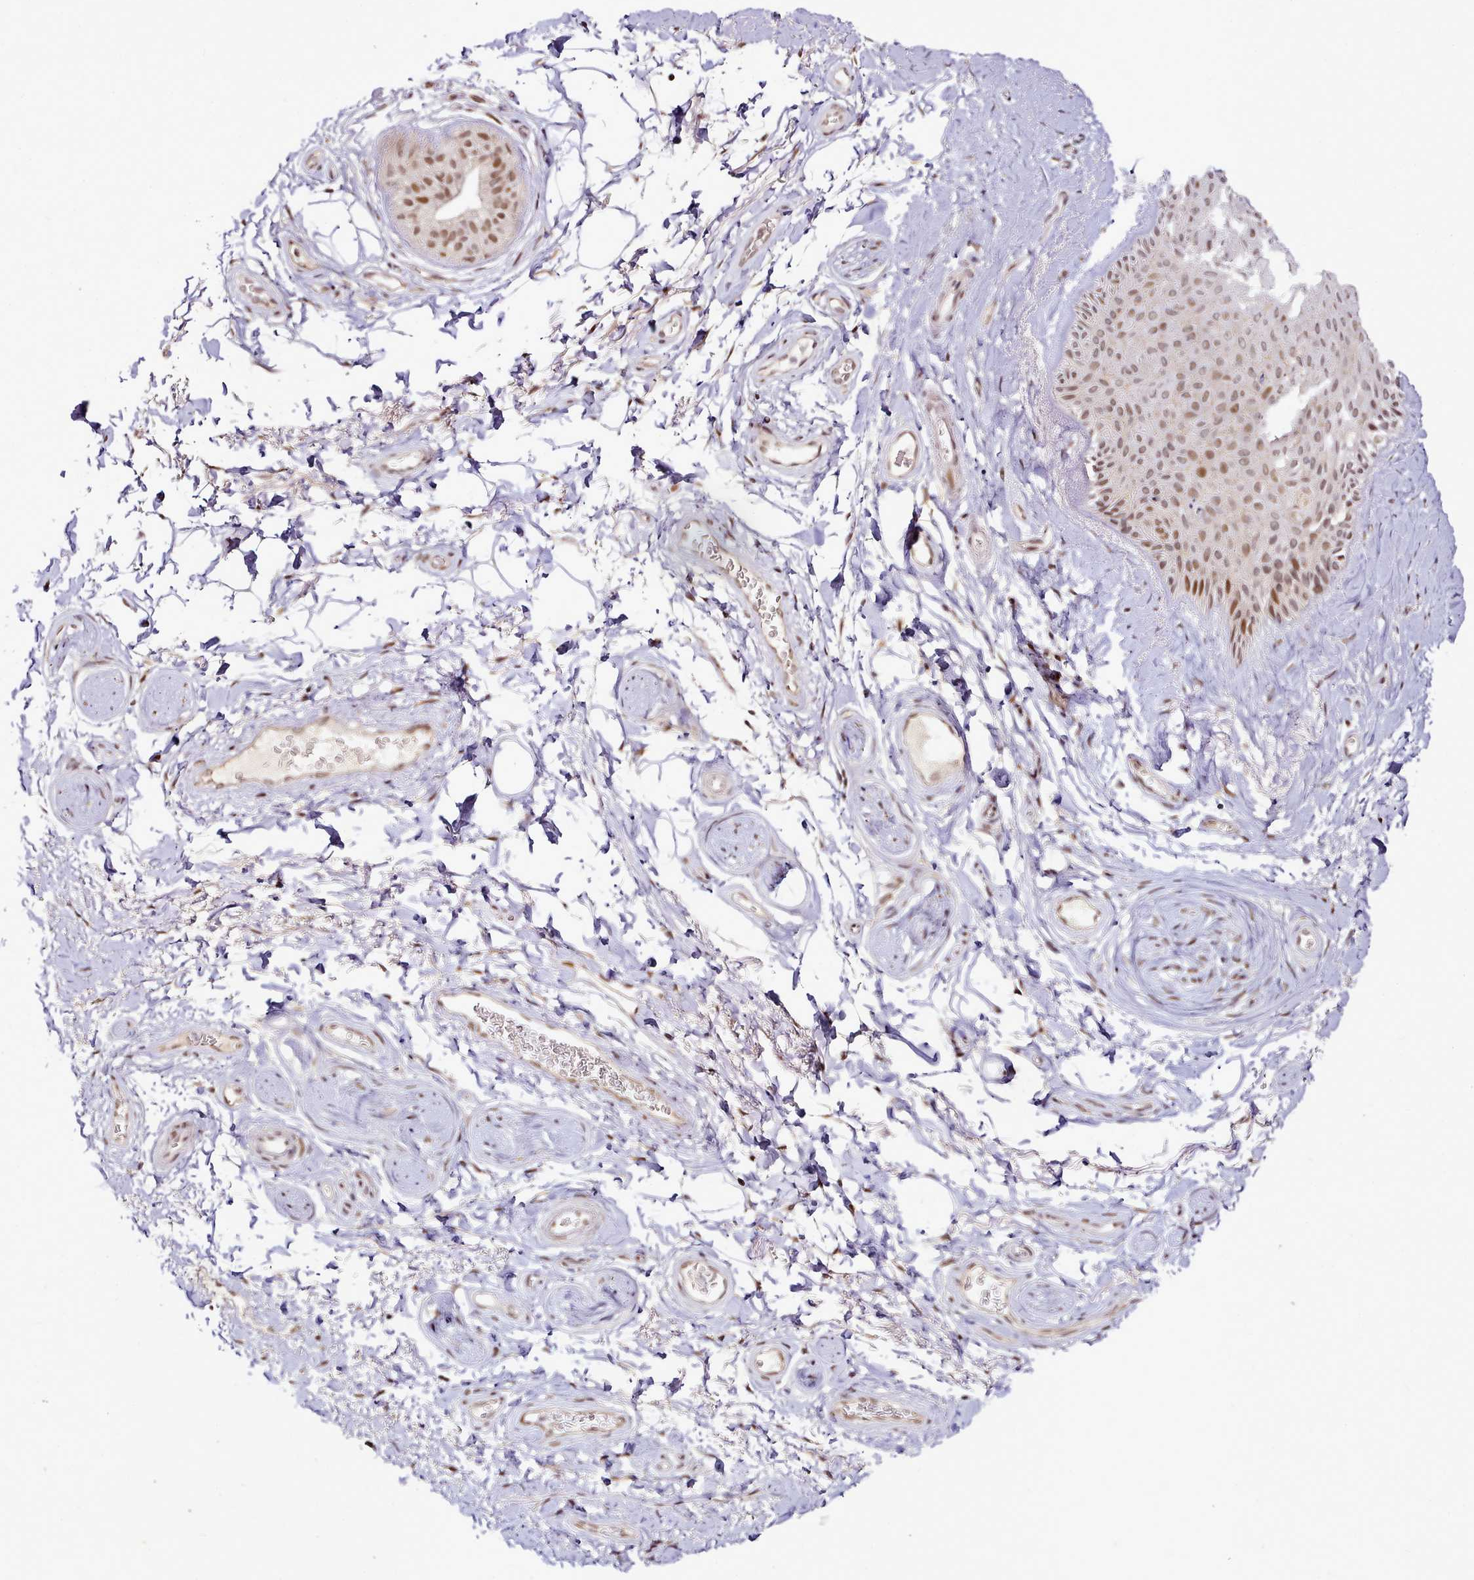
{"staining": {"intensity": "moderate", "quantity": ">75%", "location": "nuclear"}, "tissue": "skin", "cell_type": "Epidermal cells", "image_type": "normal", "snomed": [{"axis": "morphology", "description": "Normal tissue, NOS"}, {"axis": "topography", "description": "Anal"}], "caption": "Protein expression analysis of unremarkable skin displays moderate nuclear positivity in about >75% of epidermal cells. (DAB (3,3'-diaminobenzidine) = brown stain, brightfield microscopy at high magnification).", "gene": "SYT15B", "patient": {"sex": "male", "age": 44}}